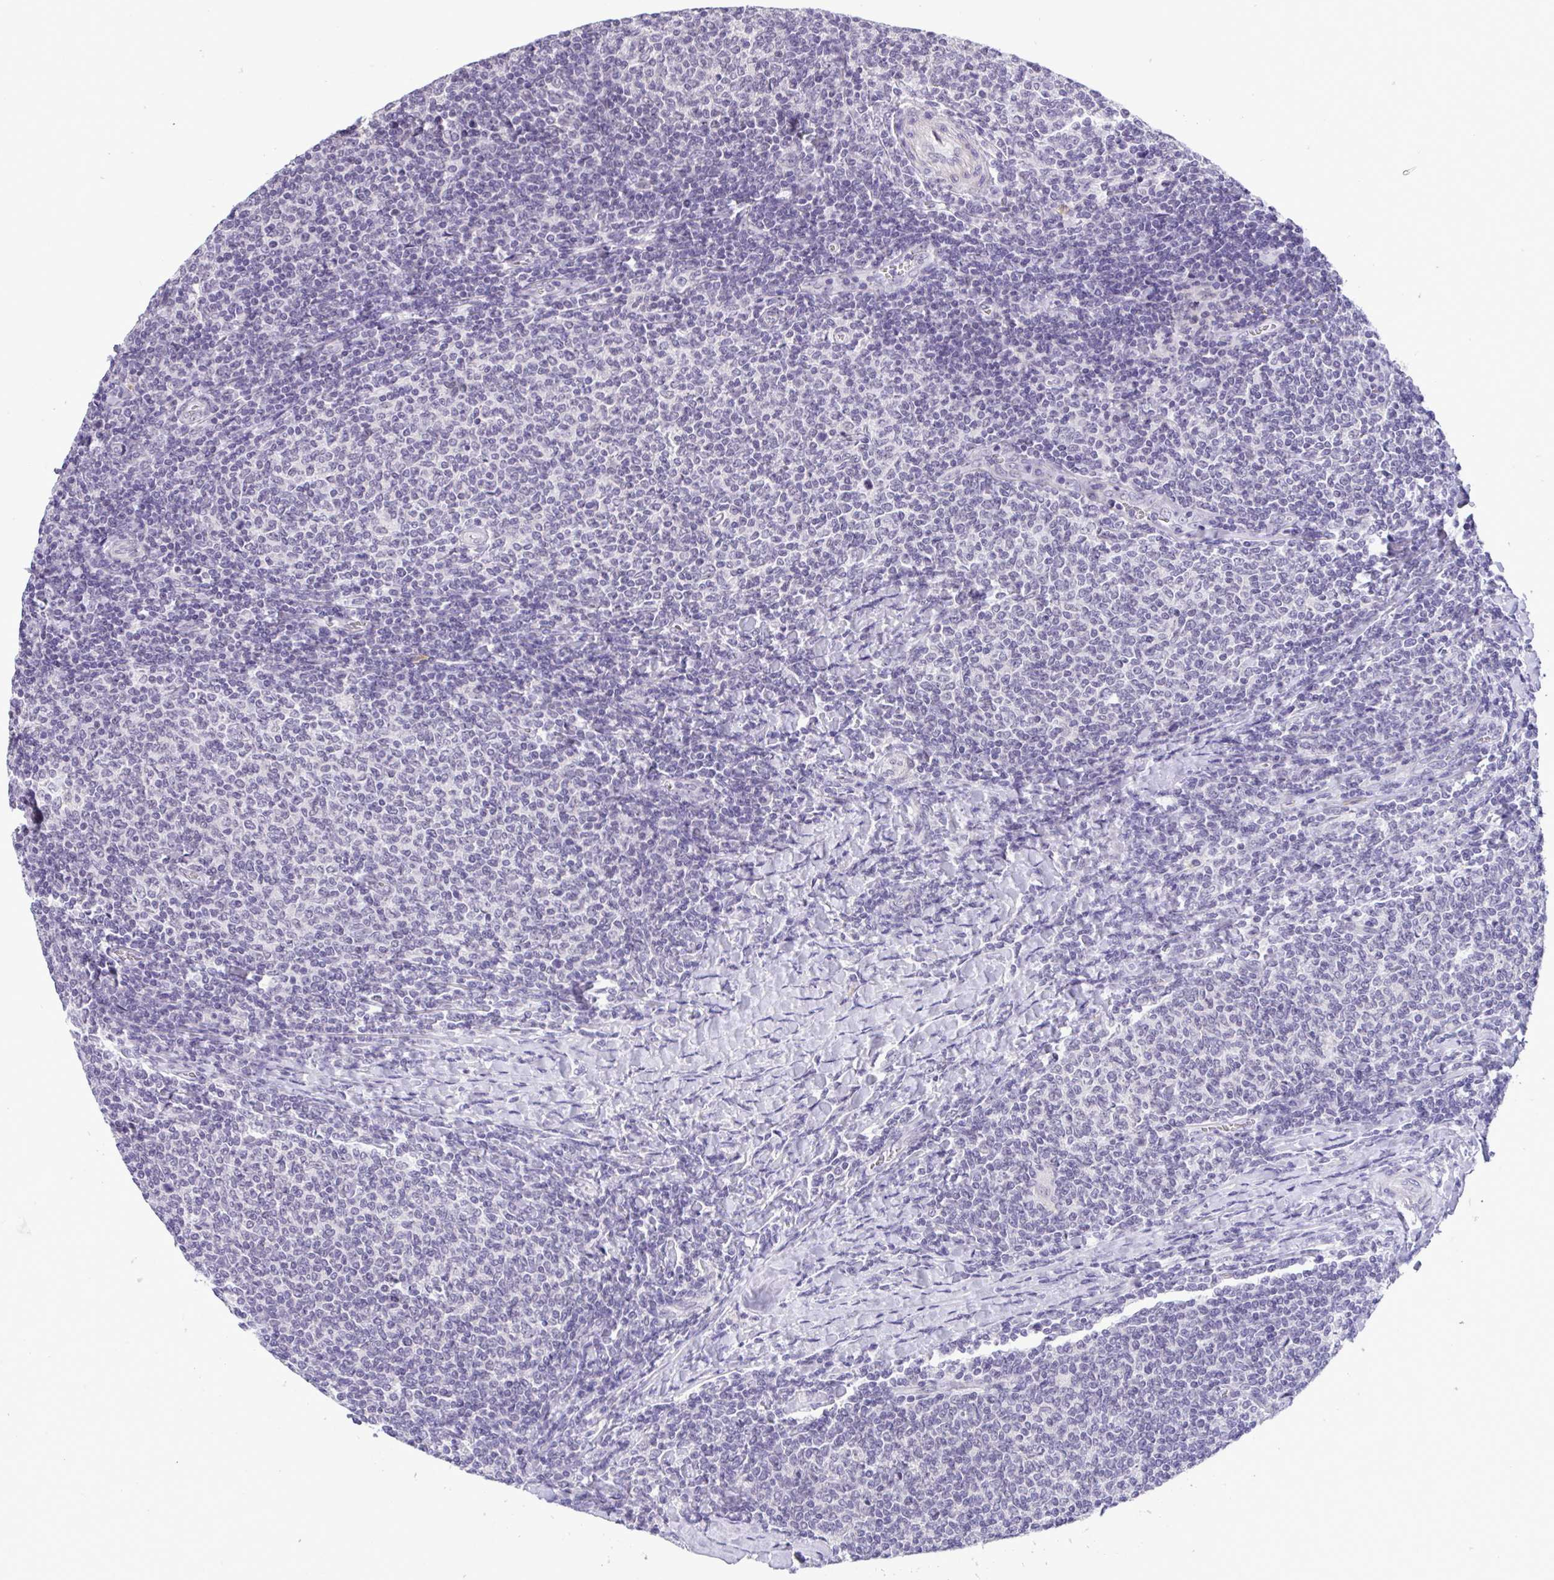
{"staining": {"intensity": "negative", "quantity": "none", "location": "none"}, "tissue": "lymphoma", "cell_type": "Tumor cells", "image_type": "cancer", "snomed": [{"axis": "morphology", "description": "Malignant lymphoma, non-Hodgkin's type, Low grade"}, {"axis": "topography", "description": "Lymph node"}], "caption": "Low-grade malignant lymphoma, non-Hodgkin's type was stained to show a protein in brown. There is no significant expression in tumor cells.", "gene": "YBX2", "patient": {"sex": "male", "age": 52}}